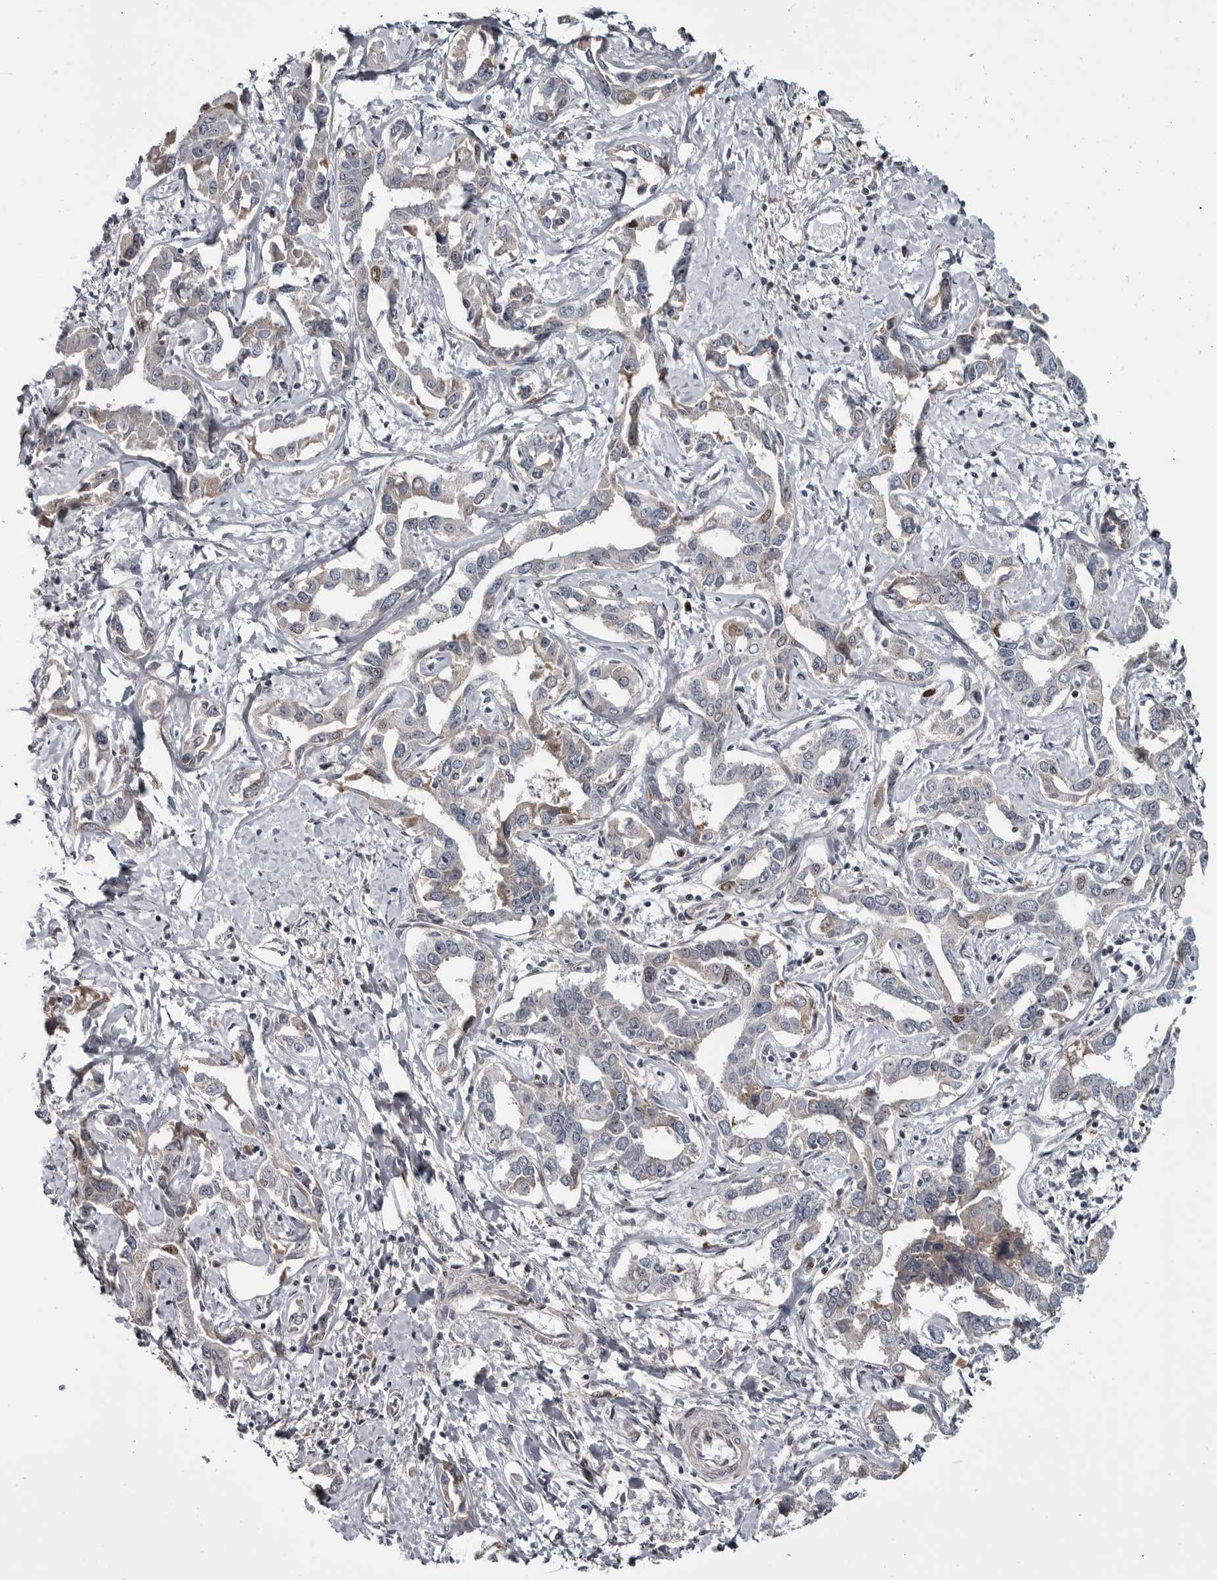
{"staining": {"intensity": "negative", "quantity": "none", "location": "none"}, "tissue": "liver cancer", "cell_type": "Tumor cells", "image_type": "cancer", "snomed": [{"axis": "morphology", "description": "Cholangiocarcinoma"}, {"axis": "topography", "description": "Liver"}], "caption": "Immunohistochemistry micrograph of neoplastic tissue: liver cancer stained with DAB reveals no significant protein expression in tumor cells.", "gene": "ZNF277", "patient": {"sex": "male", "age": 59}}